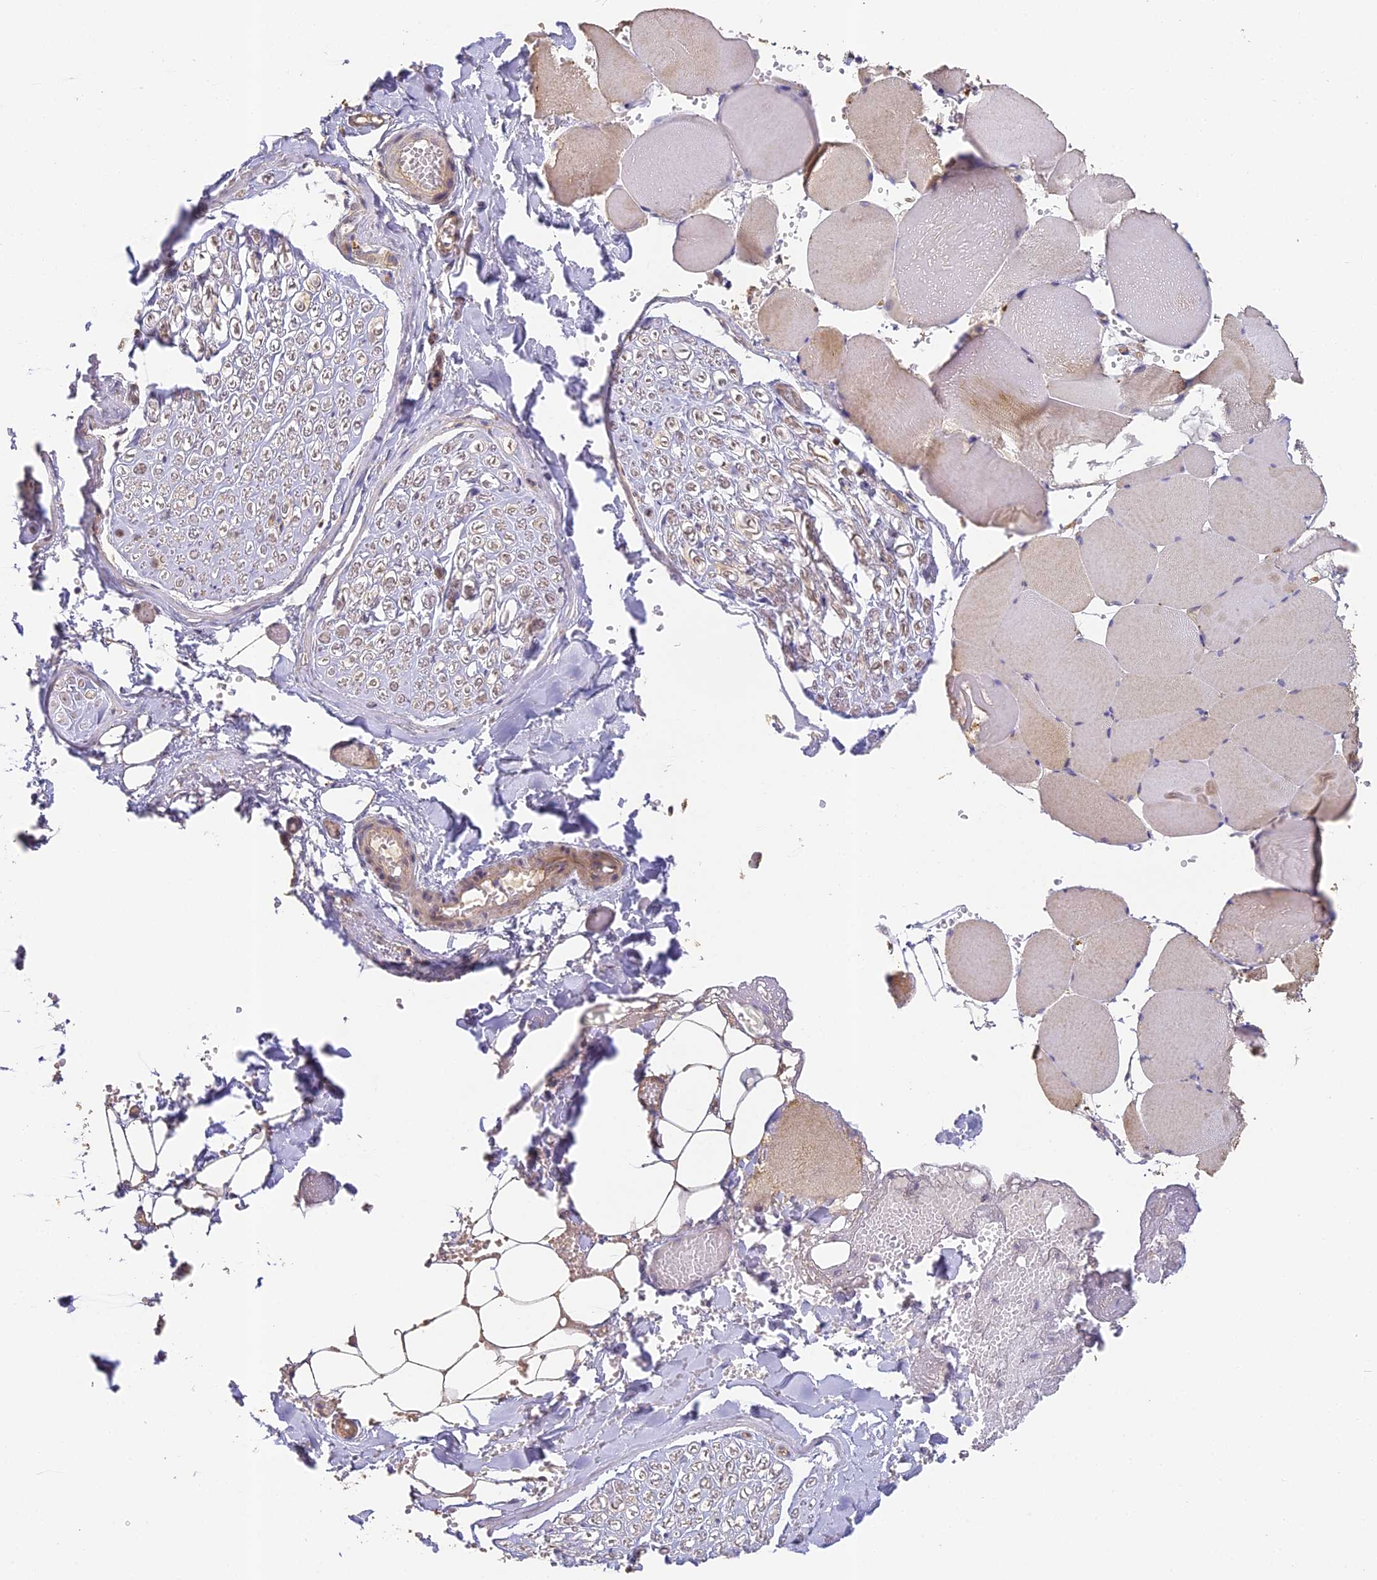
{"staining": {"intensity": "negative", "quantity": "none", "location": "none"}, "tissue": "adipose tissue", "cell_type": "Adipocytes", "image_type": "normal", "snomed": [{"axis": "morphology", "description": "Normal tissue, NOS"}, {"axis": "topography", "description": "Skeletal muscle"}, {"axis": "topography", "description": "Peripheral nerve tissue"}], "caption": "DAB immunohistochemical staining of benign human adipose tissue demonstrates no significant staining in adipocytes.", "gene": "YAE1", "patient": {"sex": "female", "age": 55}}